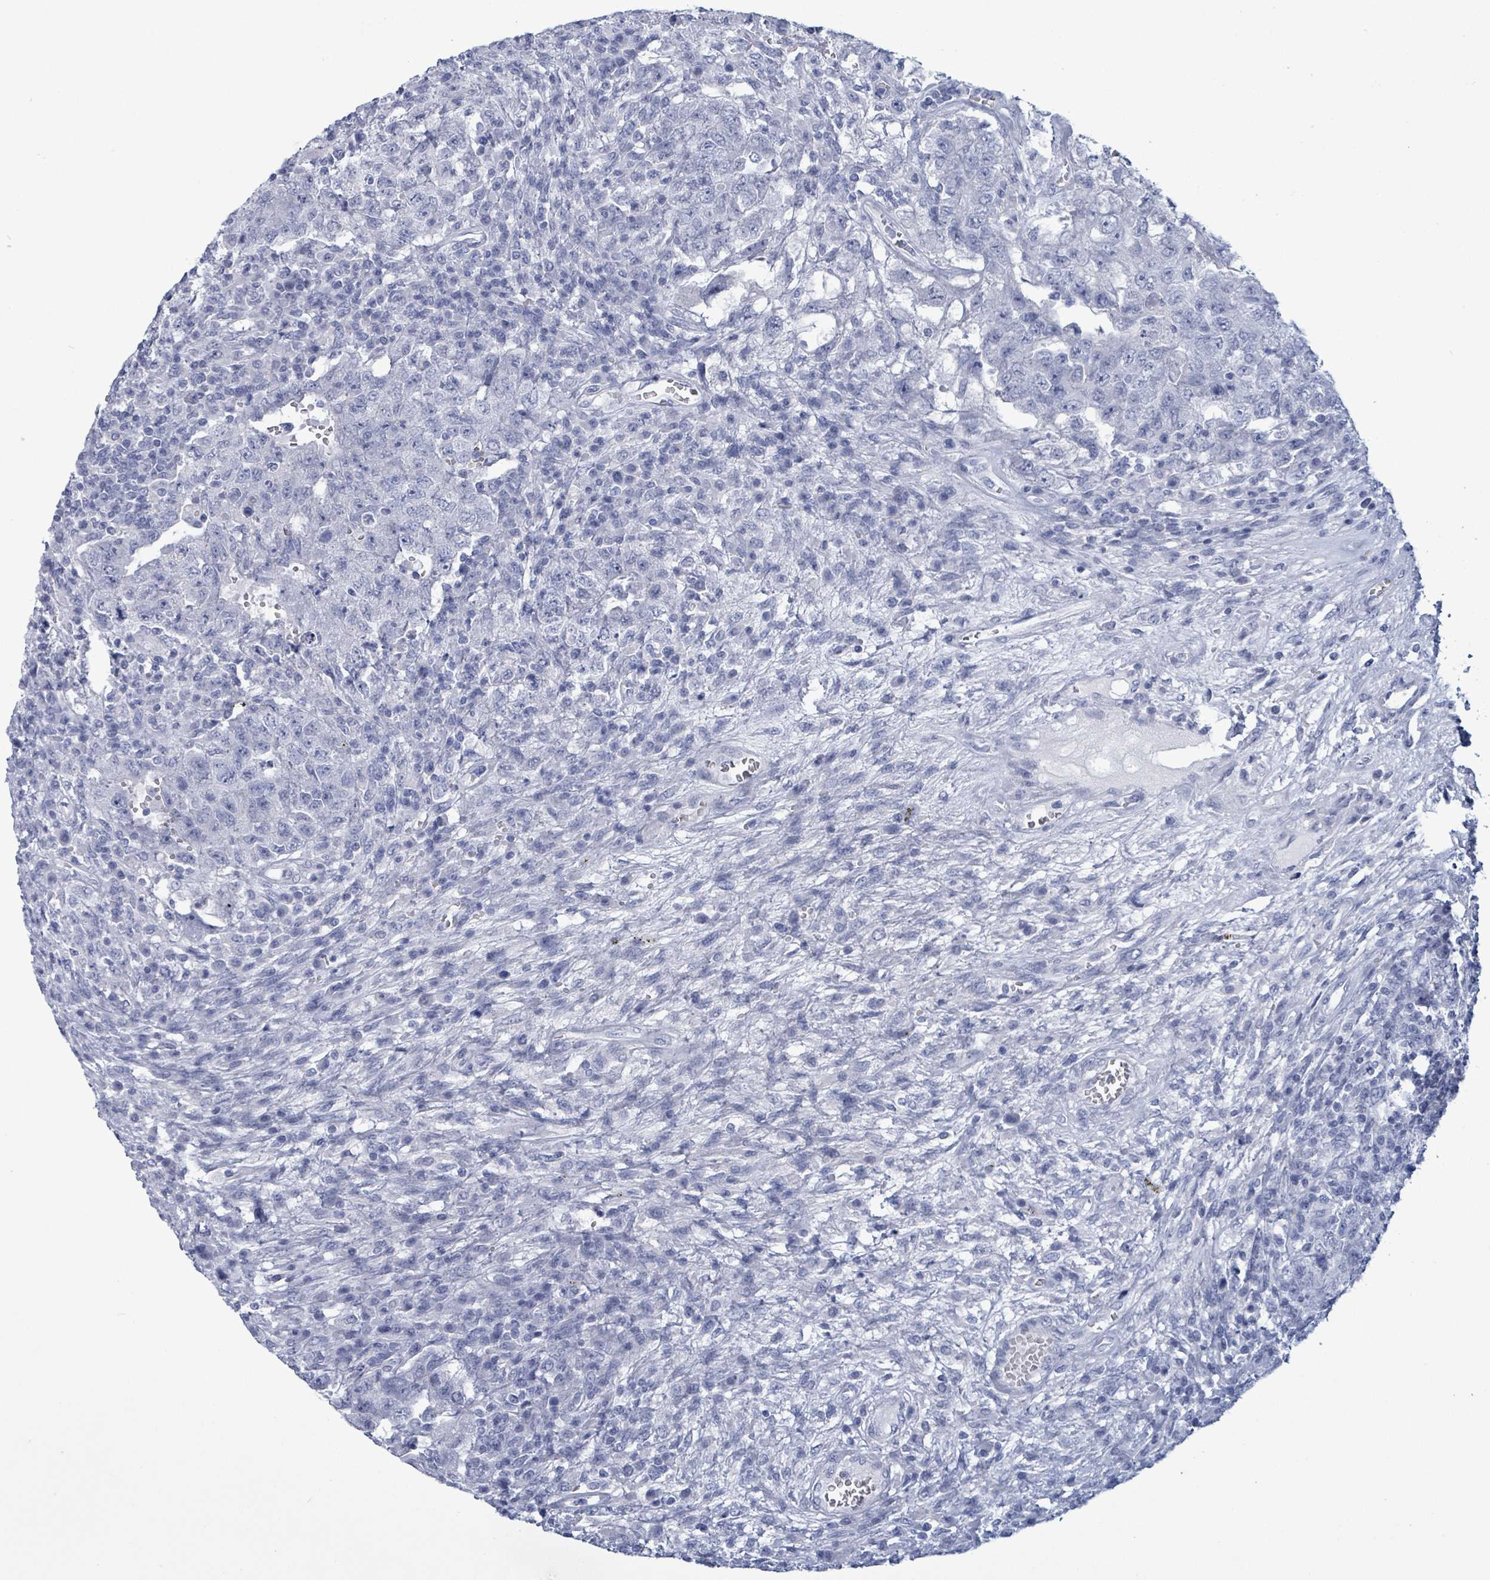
{"staining": {"intensity": "negative", "quantity": "none", "location": "none"}, "tissue": "testis cancer", "cell_type": "Tumor cells", "image_type": "cancer", "snomed": [{"axis": "morphology", "description": "Carcinoma, Embryonal, NOS"}, {"axis": "topography", "description": "Testis"}], "caption": "Histopathology image shows no significant protein positivity in tumor cells of testis cancer (embryonal carcinoma). (DAB (3,3'-diaminobenzidine) immunohistochemistry (IHC) with hematoxylin counter stain).", "gene": "ZNF771", "patient": {"sex": "male", "age": 26}}